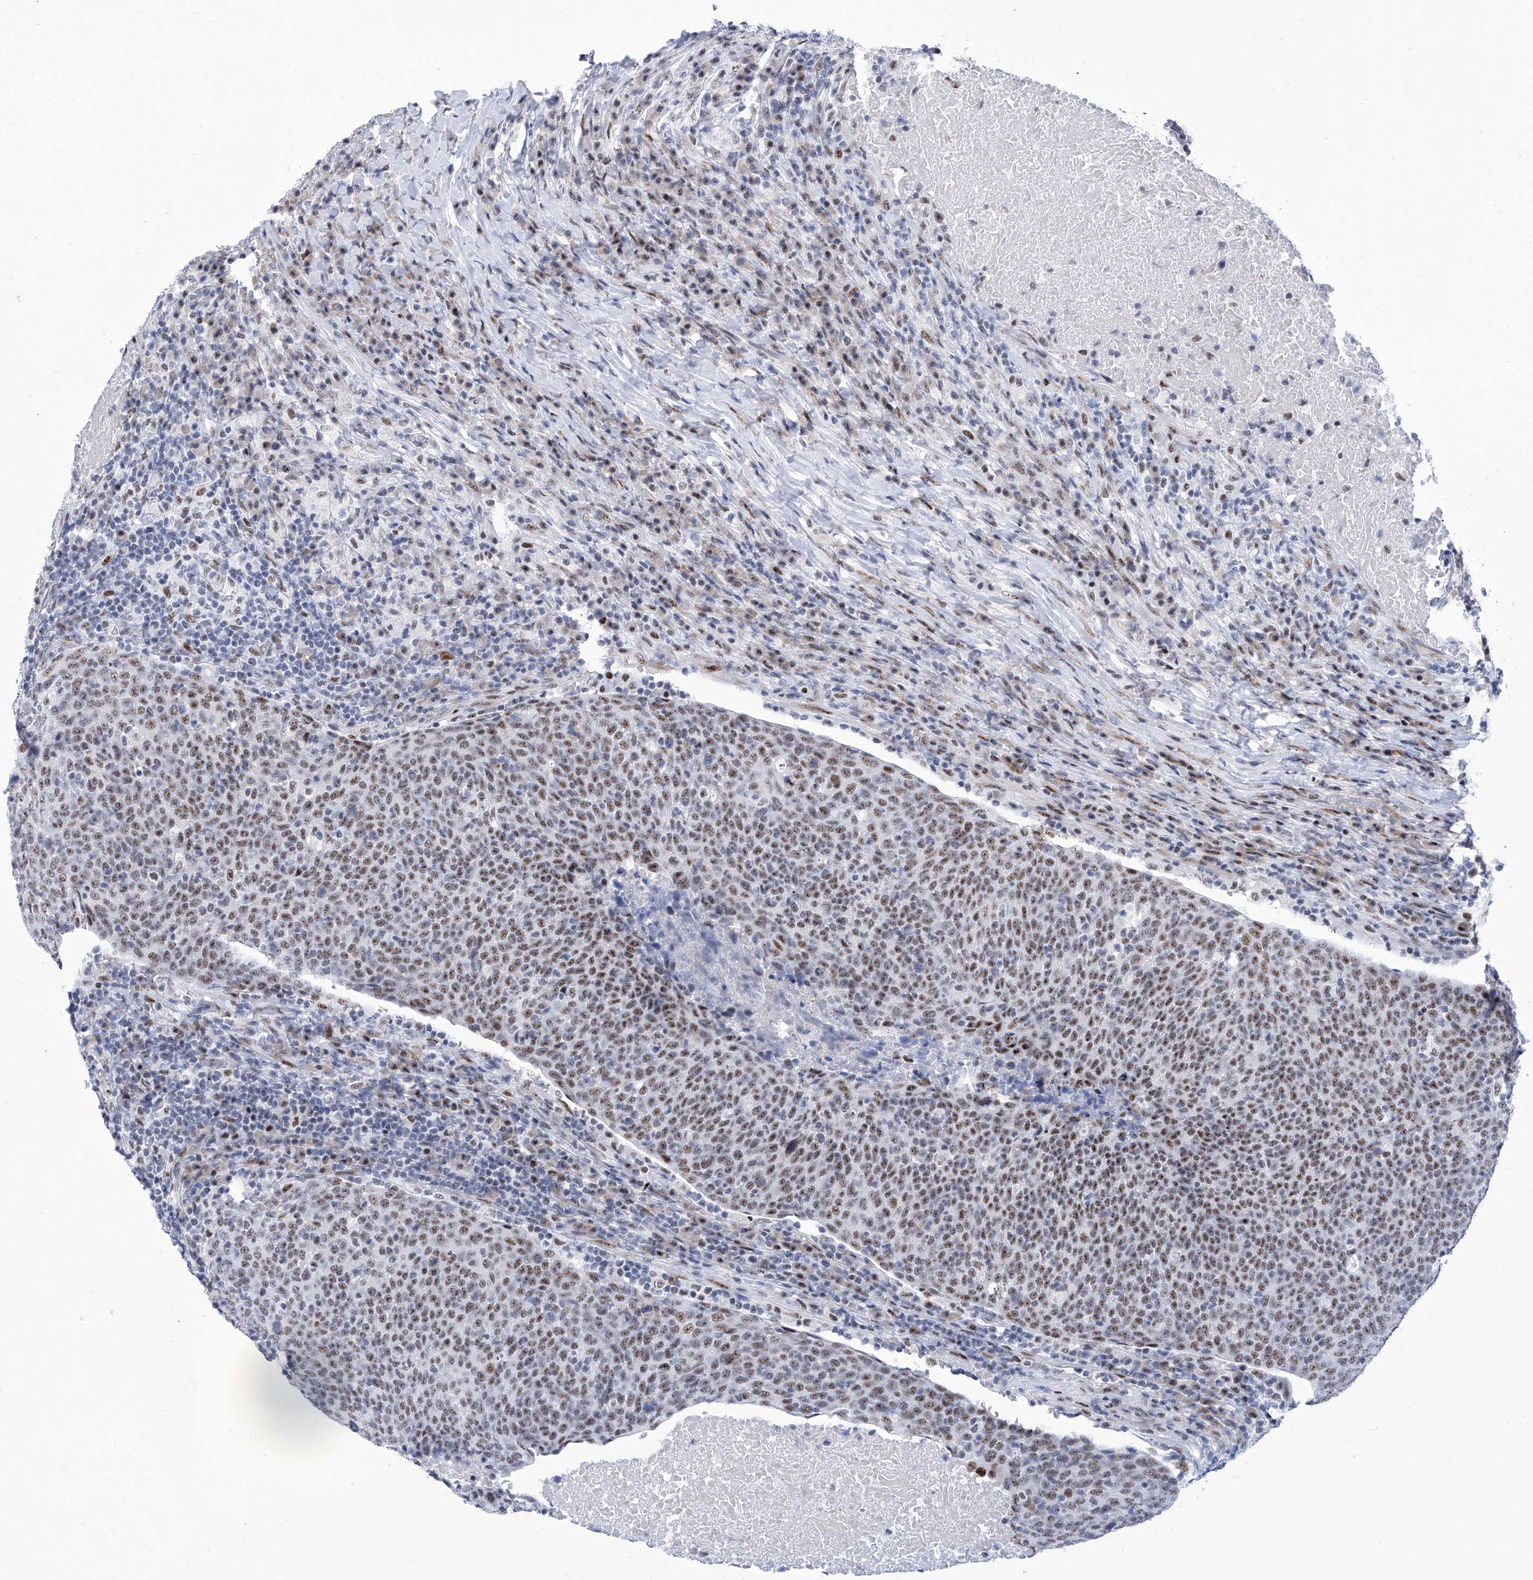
{"staining": {"intensity": "moderate", "quantity": ">75%", "location": "nuclear"}, "tissue": "head and neck cancer", "cell_type": "Tumor cells", "image_type": "cancer", "snomed": [{"axis": "morphology", "description": "Squamous cell carcinoma, NOS"}, {"axis": "morphology", "description": "Squamous cell carcinoma, metastatic, NOS"}, {"axis": "topography", "description": "Lymph node"}, {"axis": "topography", "description": "Head-Neck"}], "caption": "A photomicrograph of human head and neck cancer (squamous cell carcinoma) stained for a protein exhibits moderate nuclear brown staining in tumor cells.", "gene": "SART1", "patient": {"sex": "male", "age": 62}}